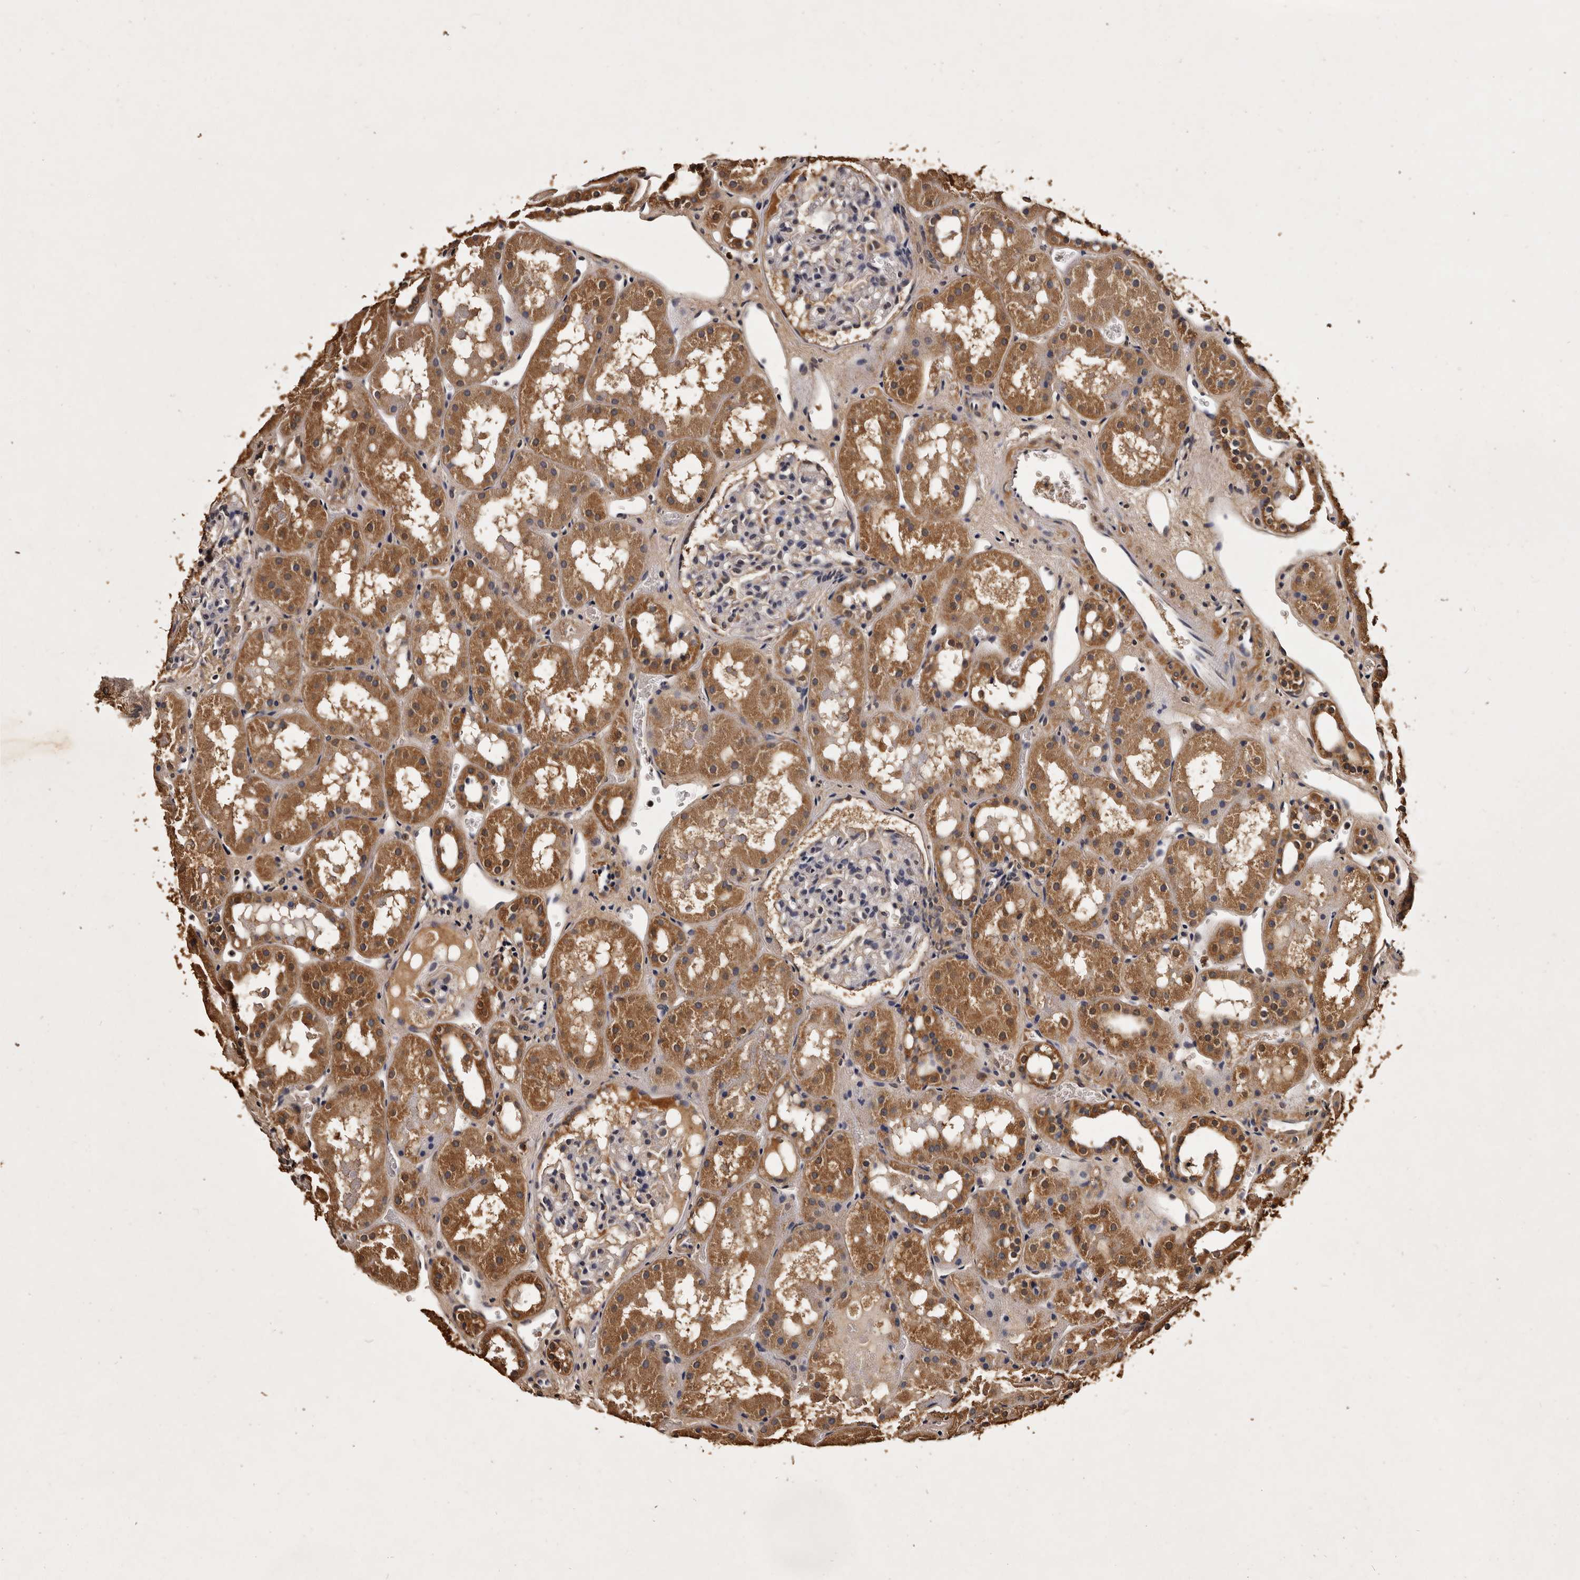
{"staining": {"intensity": "weak", "quantity": "<25%", "location": "cytoplasmic/membranous"}, "tissue": "kidney", "cell_type": "Cells in glomeruli", "image_type": "normal", "snomed": [{"axis": "morphology", "description": "Normal tissue, NOS"}, {"axis": "topography", "description": "Kidney"}], "caption": "This is an immunohistochemistry photomicrograph of benign kidney. There is no expression in cells in glomeruli.", "gene": "PARS2", "patient": {"sex": "male", "age": 16}}